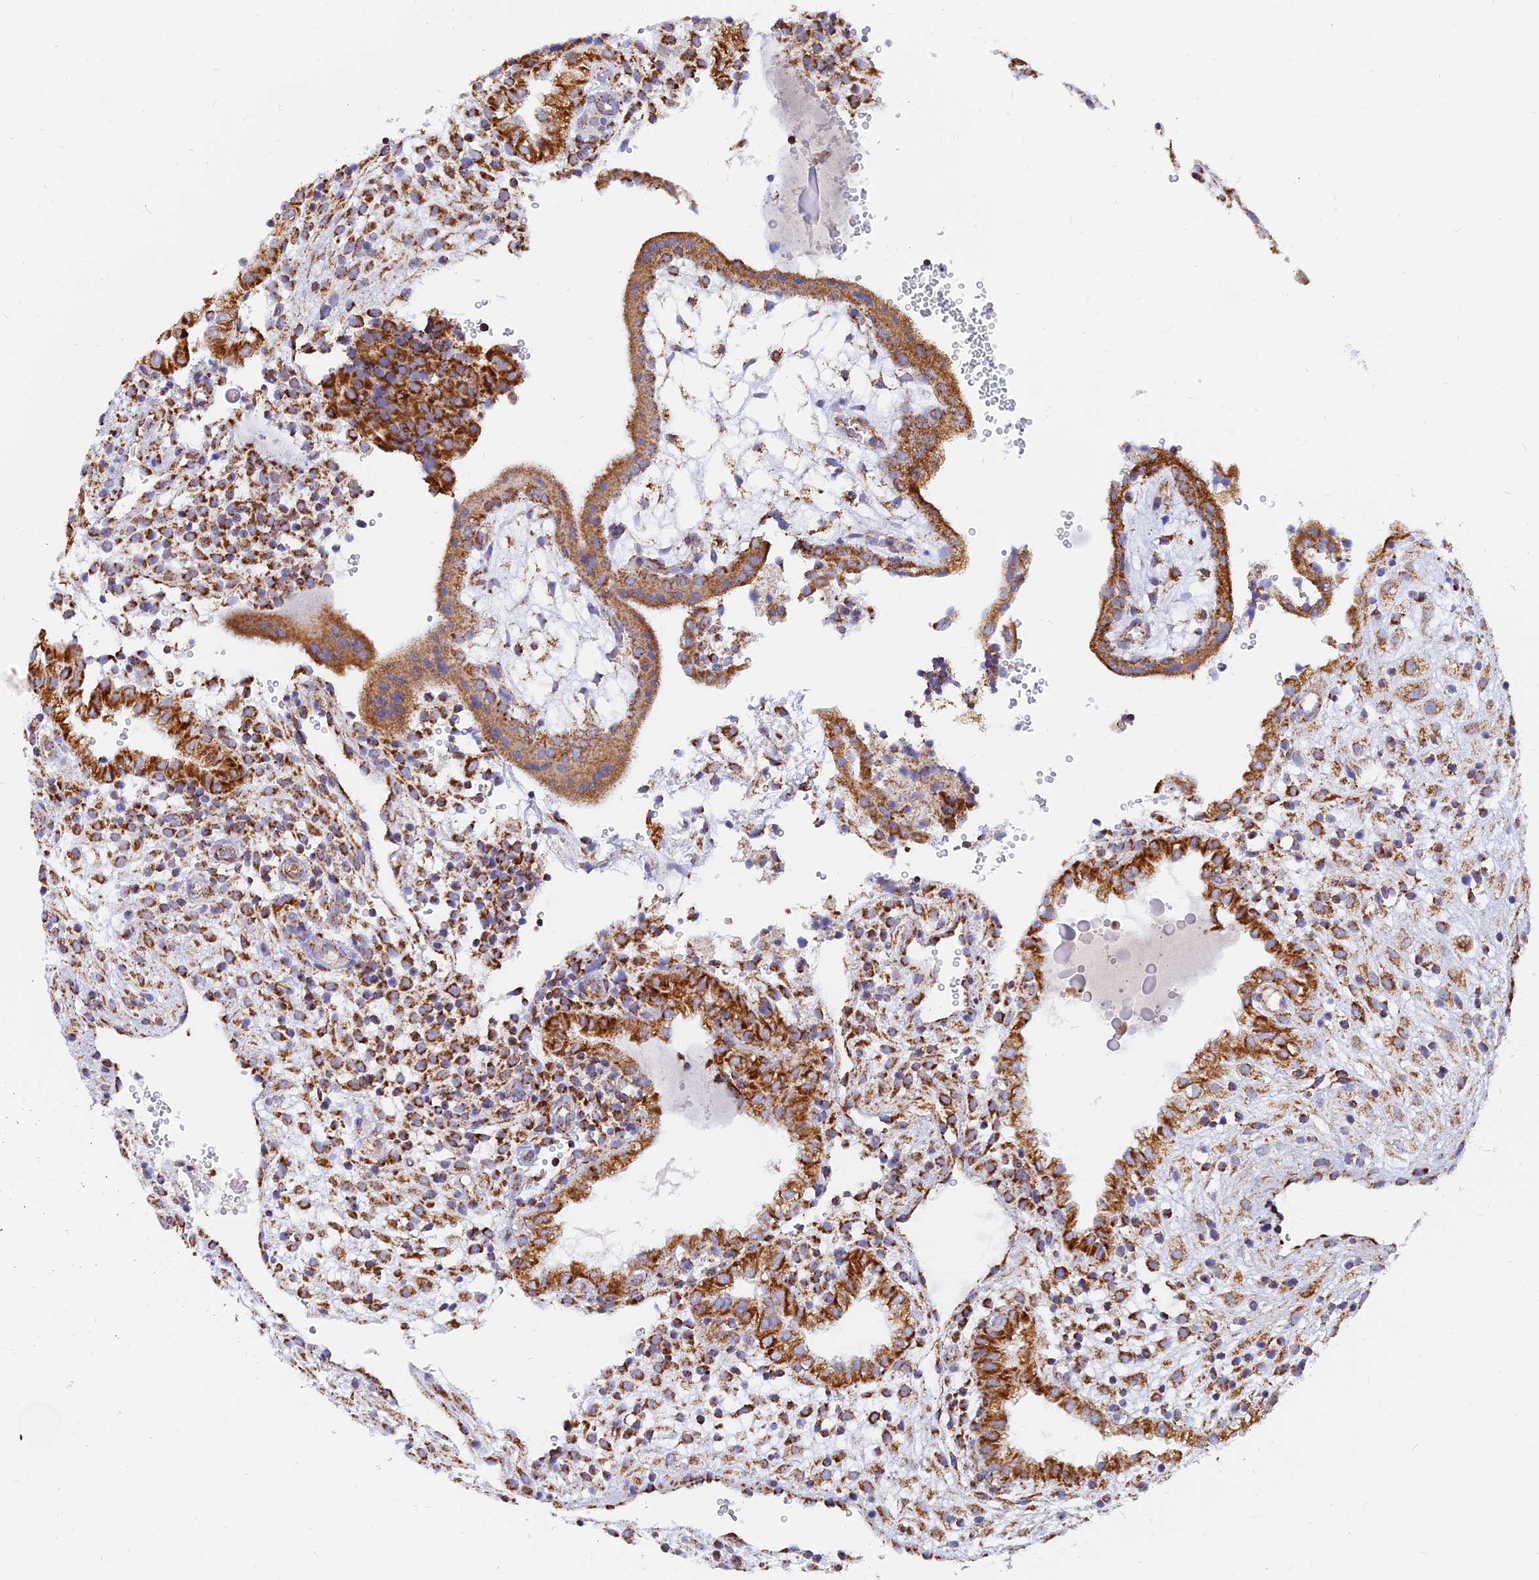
{"staining": {"intensity": "strong", "quantity": ">75%", "location": "cytoplasmic/membranous"}, "tissue": "placenta", "cell_type": "Decidual cells", "image_type": "normal", "snomed": [{"axis": "morphology", "description": "Normal tissue, NOS"}, {"axis": "topography", "description": "Placenta"}], "caption": "Immunohistochemistry of normal placenta reveals high levels of strong cytoplasmic/membranous positivity in about >75% of decidual cells. Ihc stains the protein in brown and the nuclei are stained blue.", "gene": "NDUFB6", "patient": {"sex": "female", "age": 18}}